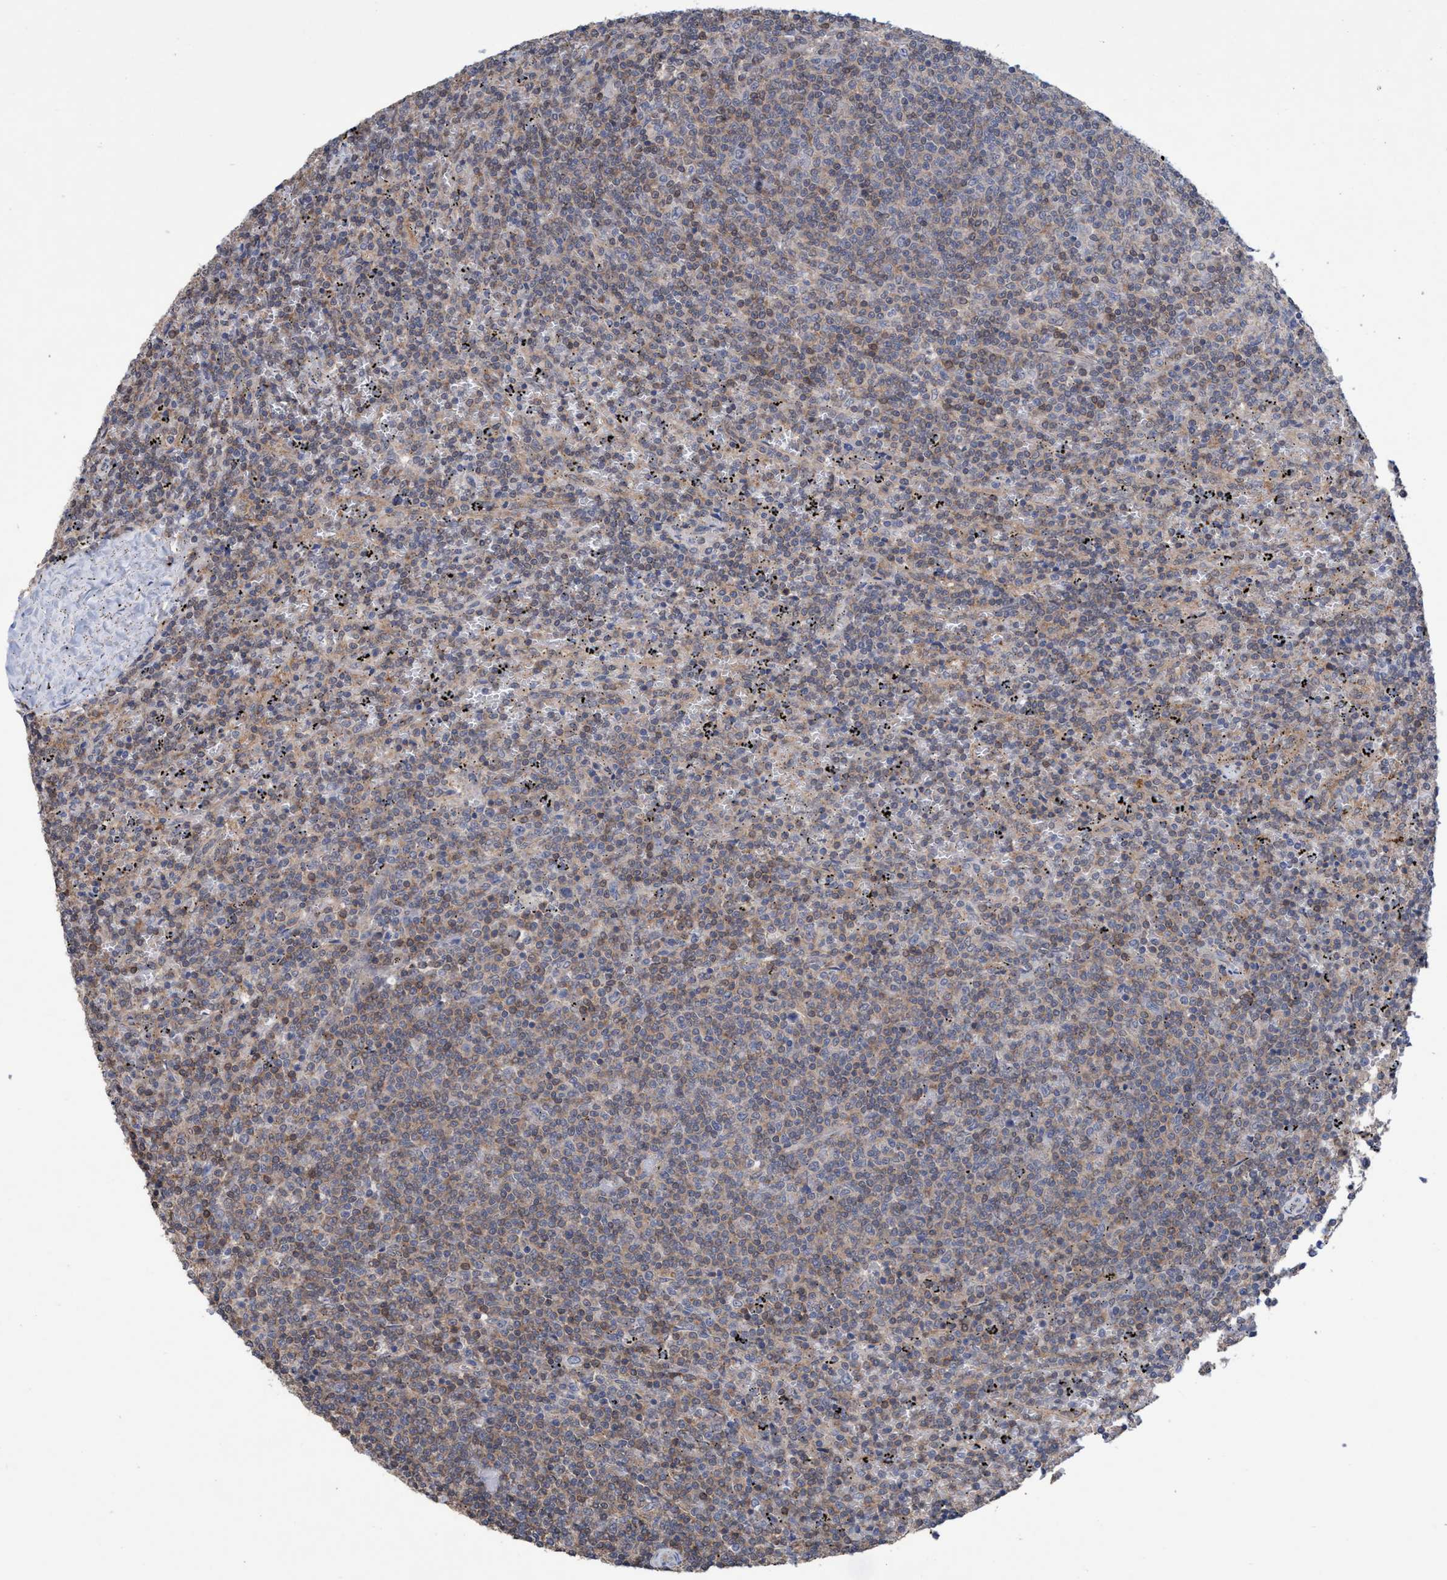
{"staining": {"intensity": "weak", "quantity": "<25%", "location": "cytoplasmic/membranous"}, "tissue": "lymphoma", "cell_type": "Tumor cells", "image_type": "cancer", "snomed": [{"axis": "morphology", "description": "Malignant lymphoma, non-Hodgkin's type, Low grade"}, {"axis": "topography", "description": "Spleen"}], "caption": "This is an immunohistochemistry (IHC) histopathology image of human malignant lymphoma, non-Hodgkin's type (low-grade). There is no positivity in tumor cells.", "gene": "GLOD4", "patient": {"sex": "female", "age": 50}}